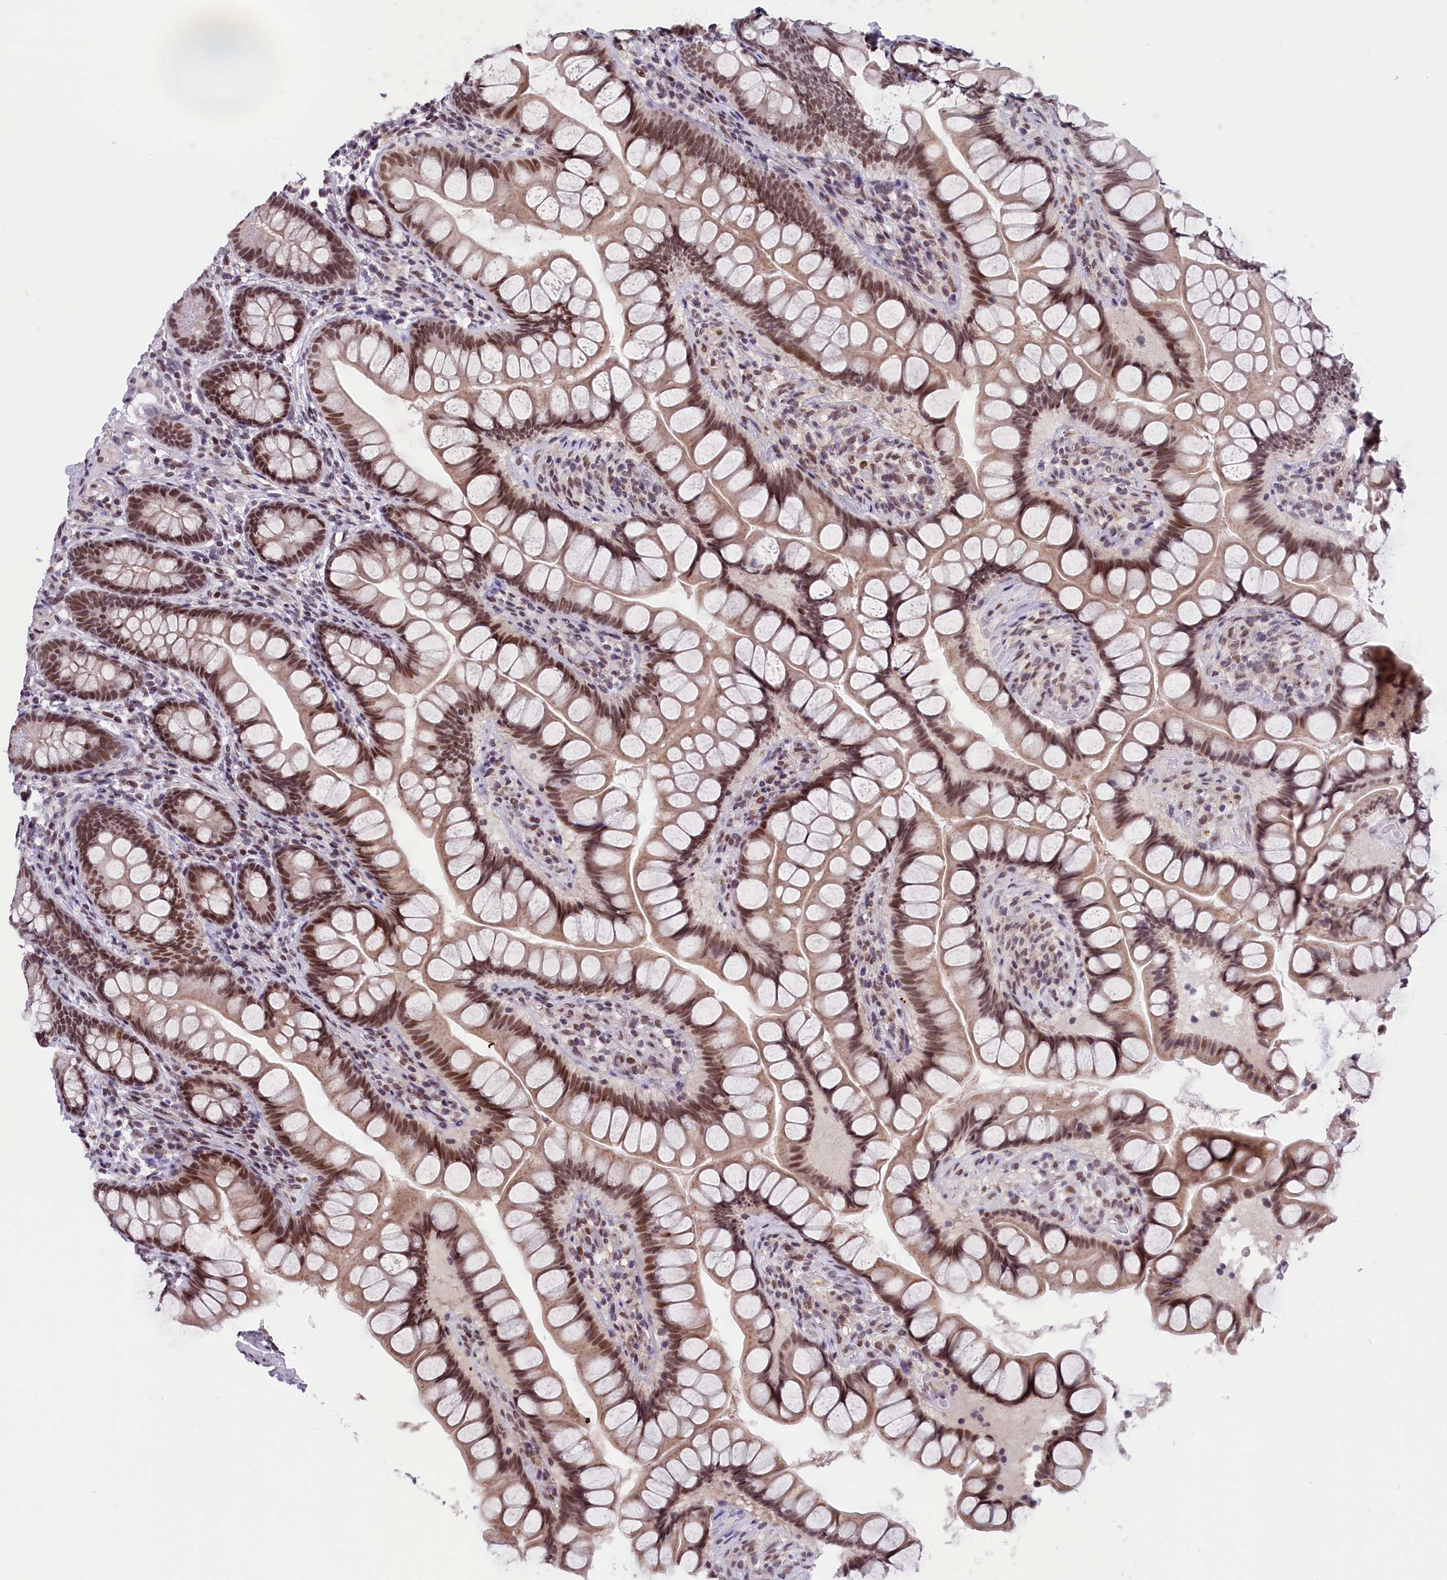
{"staining": {"intensity": "moderate", "quantity": ">75%", "location": "nuclear"}, "tissue": "small intestine", "cell_type": "Glandular cells", "image_type": "normal", "snomed": [{"axis": "morphology", "description": "Normal tissue, NOS"}, {"axis": "topography", "description": "Small intestine"}], "caption": "Protein staining displays moderate nuclear staining in approximately >75% of glandular cells in unremarkable small intestine.", "gene": "CDYL2", "patient": {"sex": "male", "age": 70}}